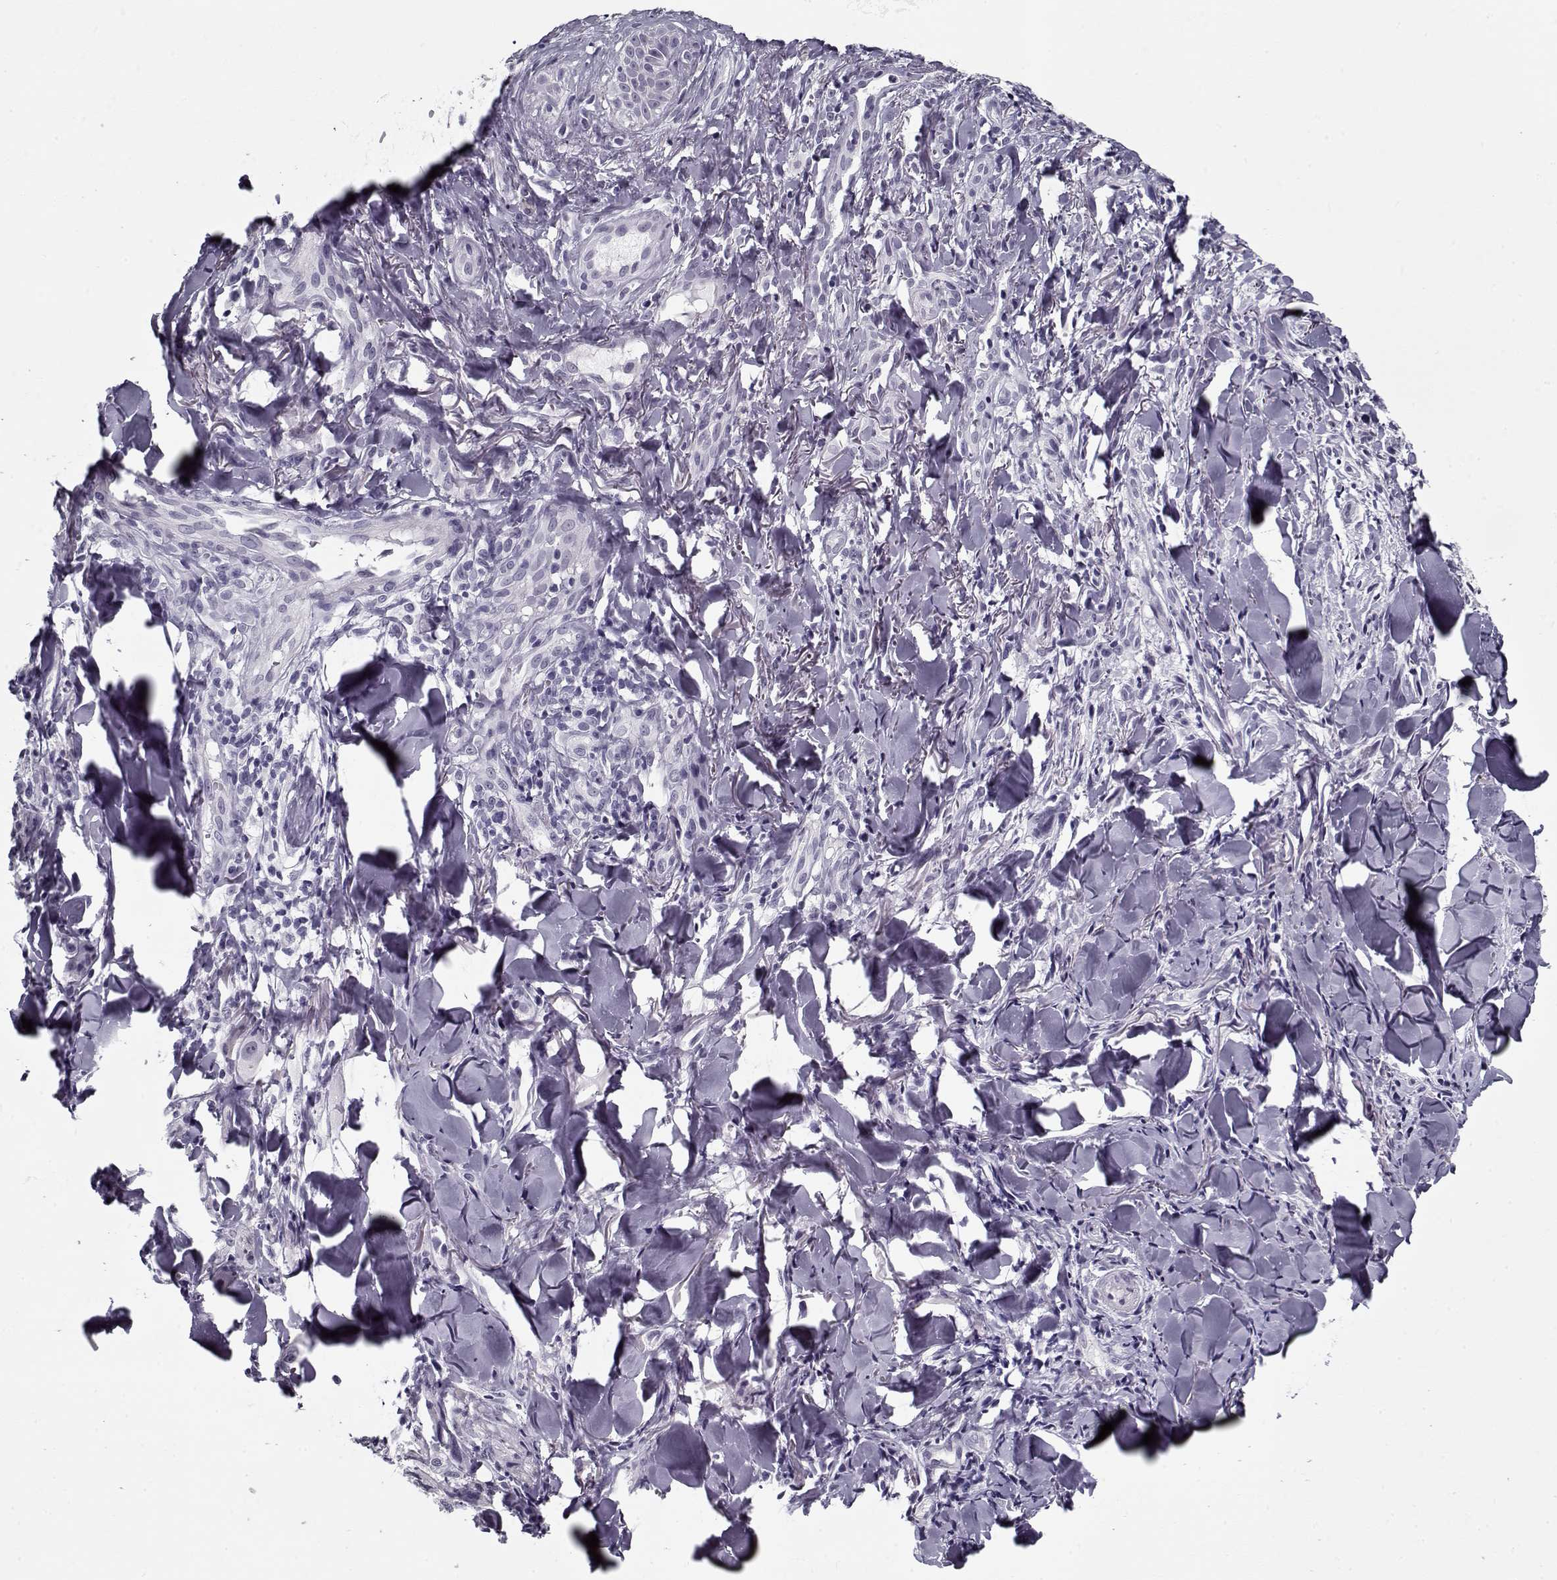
{"staining": {"intensity": "negative", "quantity": "none", "location": "none"}, "tissue": "melanoma", "cell_type": "Tumor cells", "image_type": "cancer", "snomed": [{"axis": "morphology", "description": "Malignant melanoma, NOS"}, {"axis": "topography", "description": "Skin"}], "caption": "IHC of human malignant melanoma shows no staining in tumor cells. Nuclei are stained in blue.", "gene": "RNF32", "patient": {"sex": "male", "age": 67}}